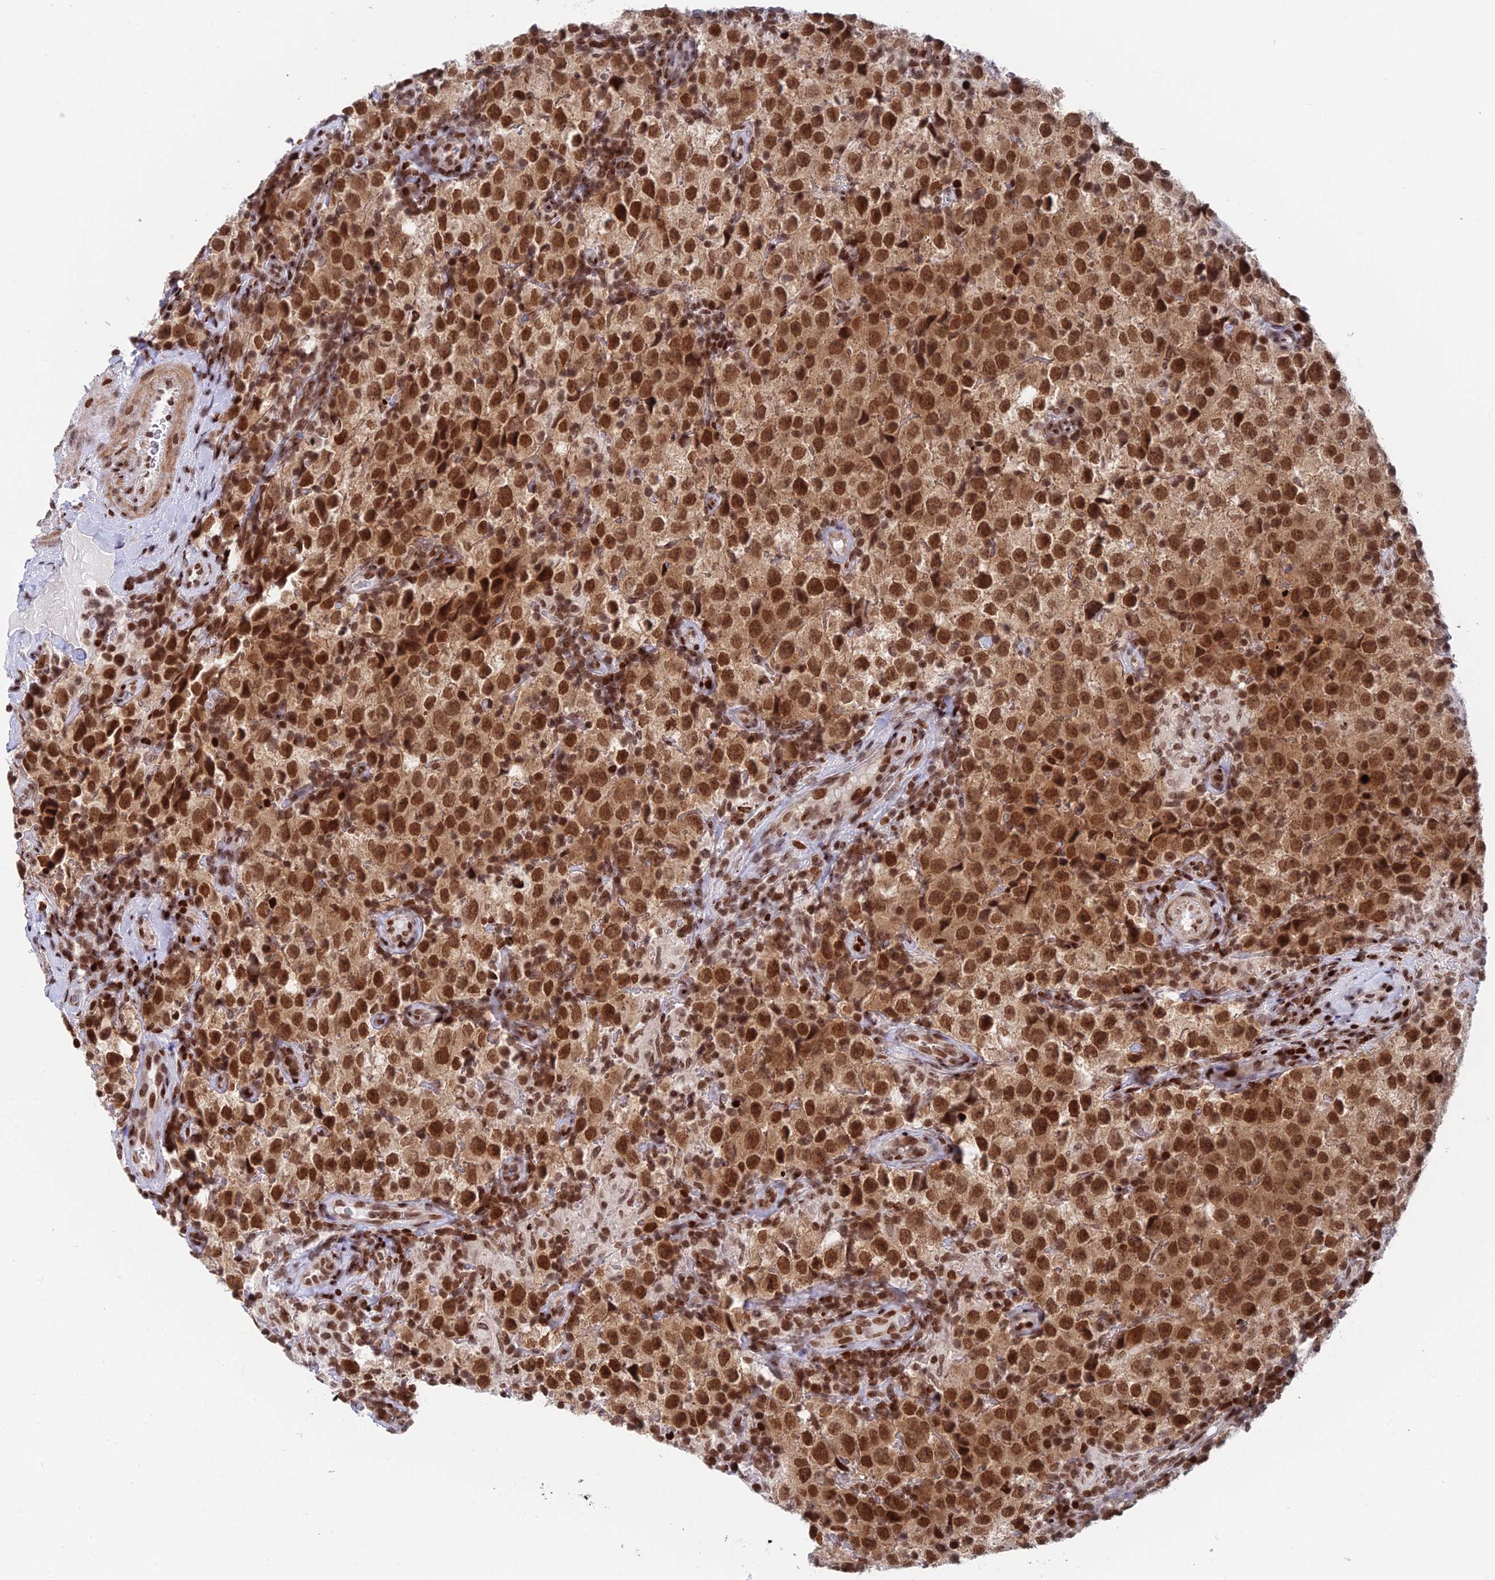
{"staining": {"intensity": "moderate", "quantity": ">75%", "location": "nuclear"}, "tissue": "testis cancer", "cell_type": "Tumor cells", "image_type": "cancer", "snomed": [{"axis": "morphology", "description": "Seminoma, NOS"}, {"axis": "morphology", "description": "Carcinoma, Embryonal, NOS"}, {"axis": "topography", "description": "Testis"}], "caption": "Immunohistochemical staining of testis embryonal carcinoma shows medium levels of moderate nuclear staining in approximately >75% of tumor cells.", "gene": "RPAP1", "patient": {"sex": "male", "age": 41}}